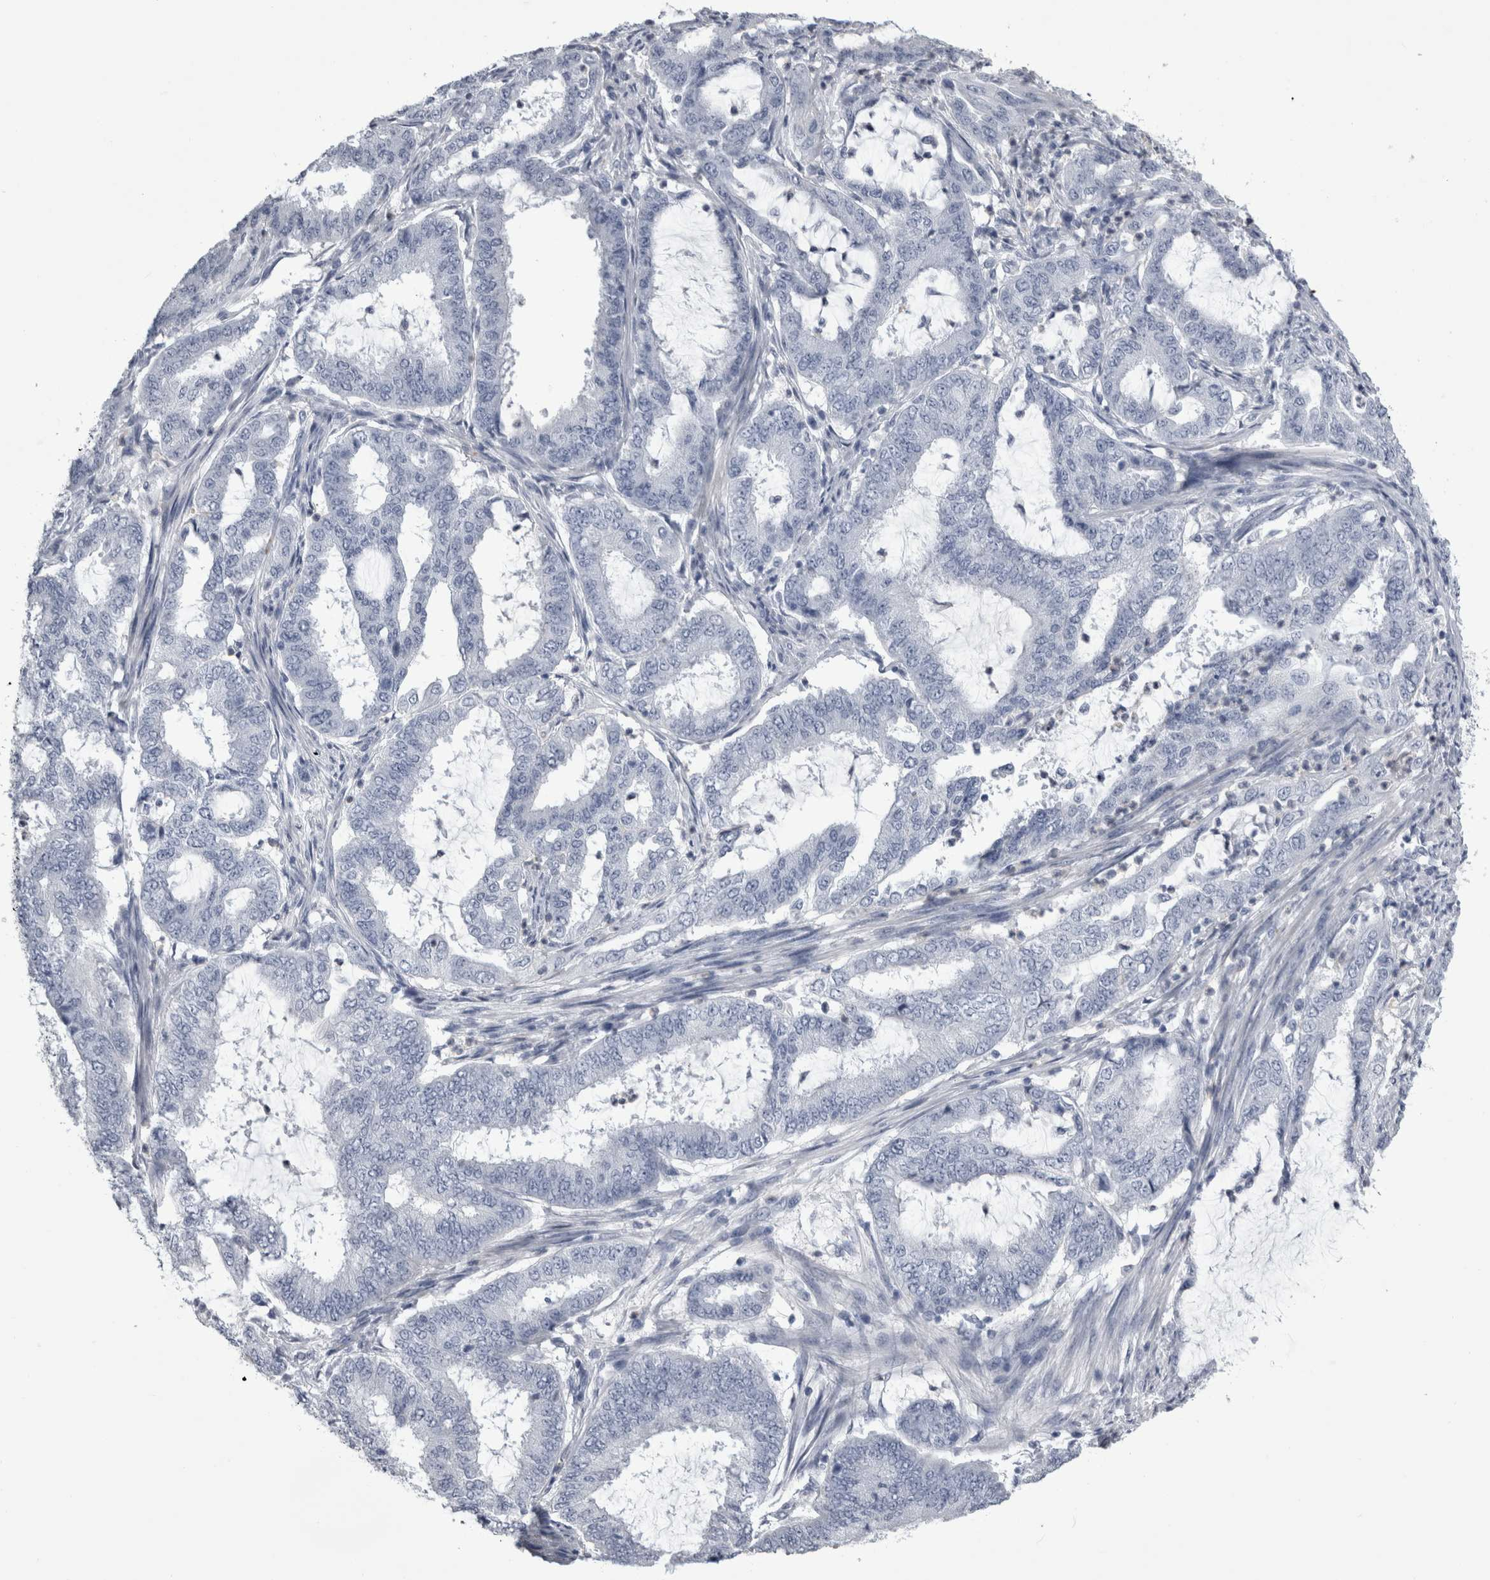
{"staining": {"intensity": "negative", "quantity": "none", "location": "none"}, "tissue": "endometrial cancer", "cell_type": "Tumor cells", "image_type": "cancer", "snomed": [{"axis": "morphology", "description": "Adenocarcinoma, NOS"}, {"axis": "topography", "description": "Endometrium"}], "caption": "Immunohistochemistry of adenocarcinoma (endometrial) displays no expression in tumor cells.", "gene": "ALDH8A1", "patient": {"sex": "female", "age": 51}}